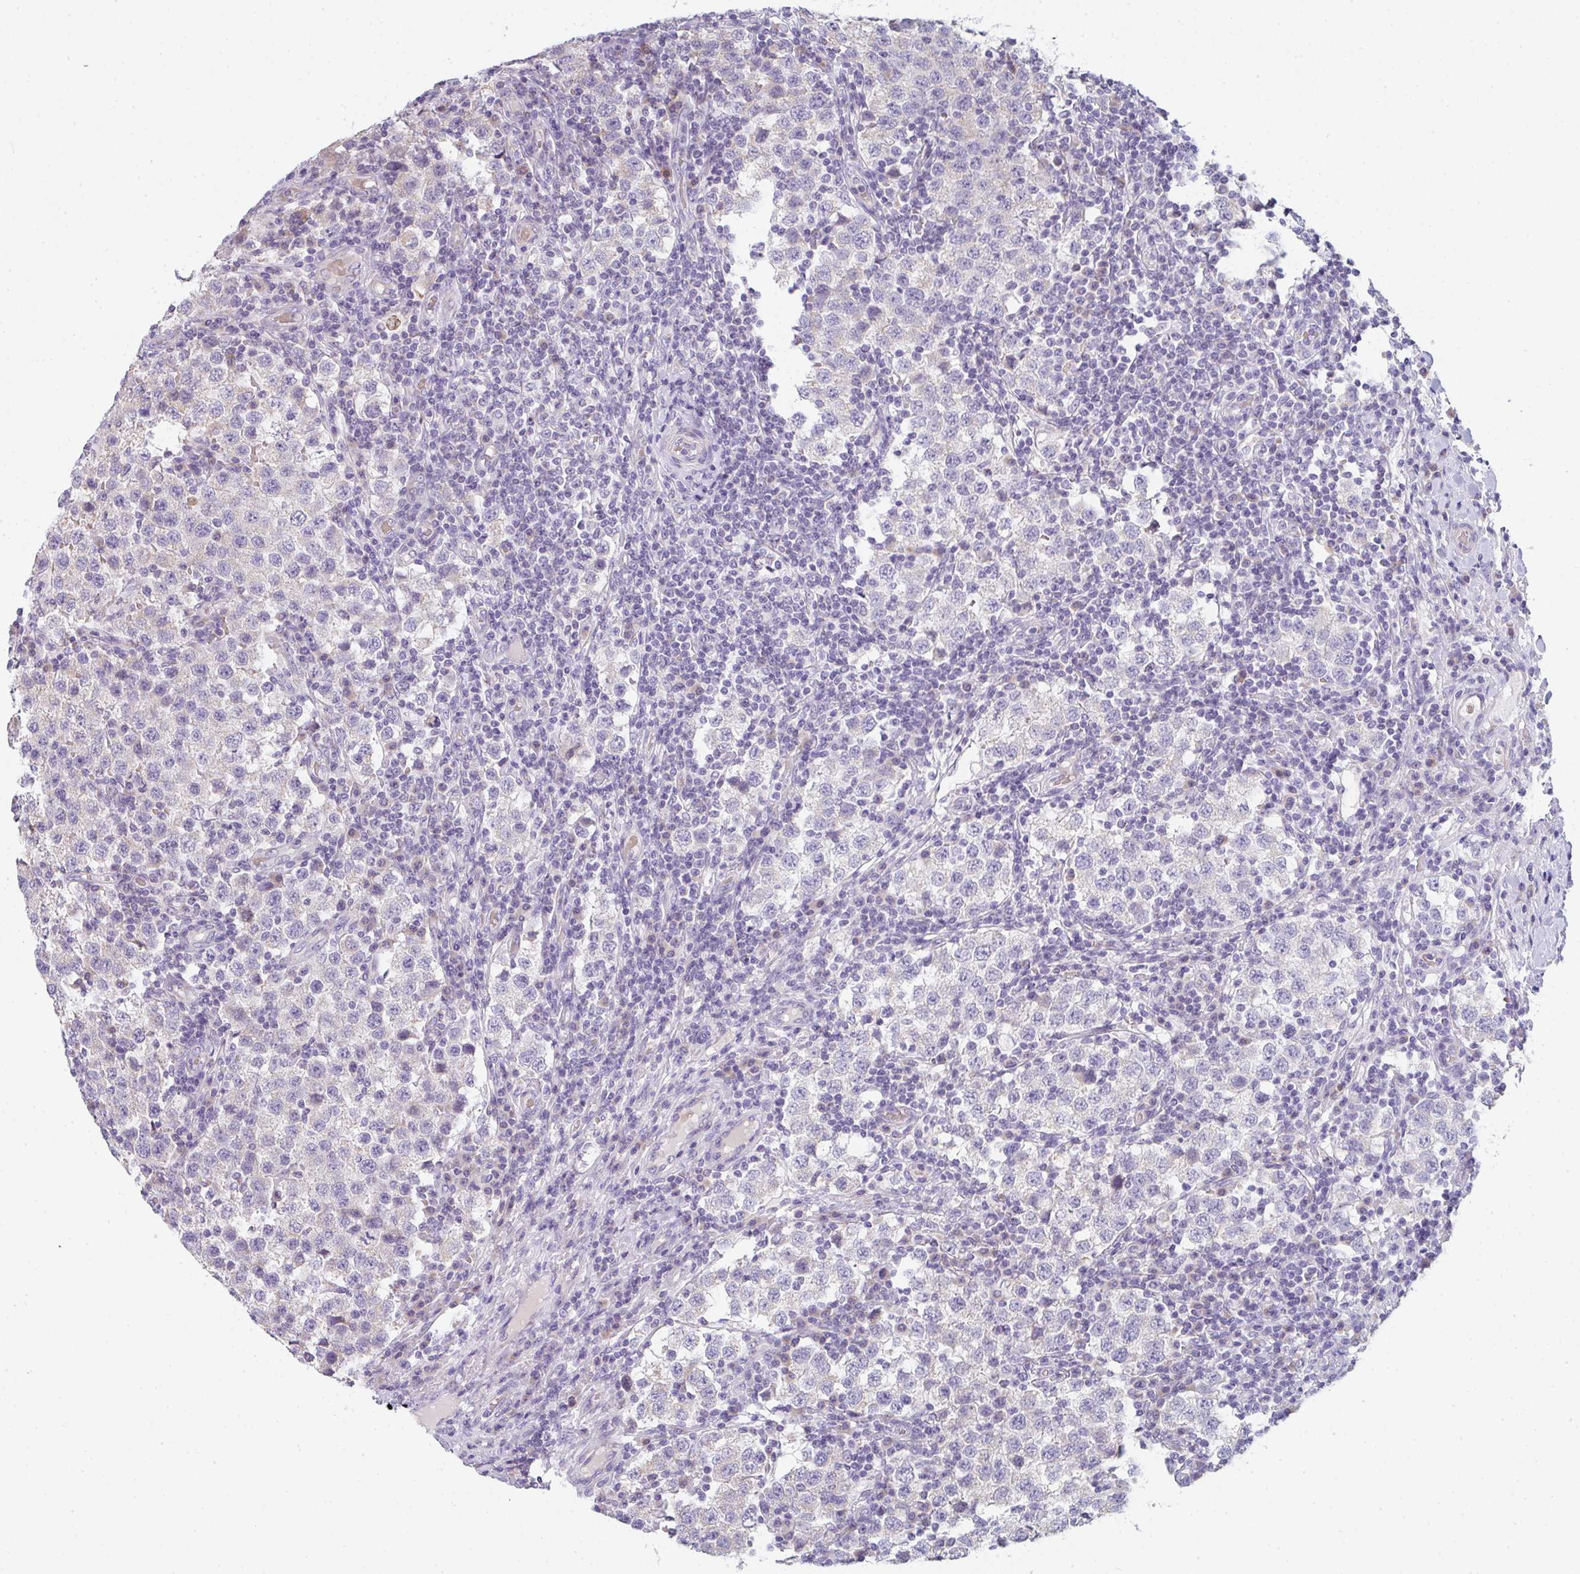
{"staining": {"intensity": "negative", "quantity": "none", "location": "none"}, "tissue": "testis cancer", "cell_type": "Tumor cells", "image_type": "cancer", "snomed": [{"axis": "morphology", "description": "Seminoma, NOS"}, {"axis": "topography", "description": "Testis"}], "caption": "Human testis cancer stained for a protein using IHC reveals no positivity in tumor cells.", "gene": "CACNA1S", "patient": {"sex": "male", "age": 34}}